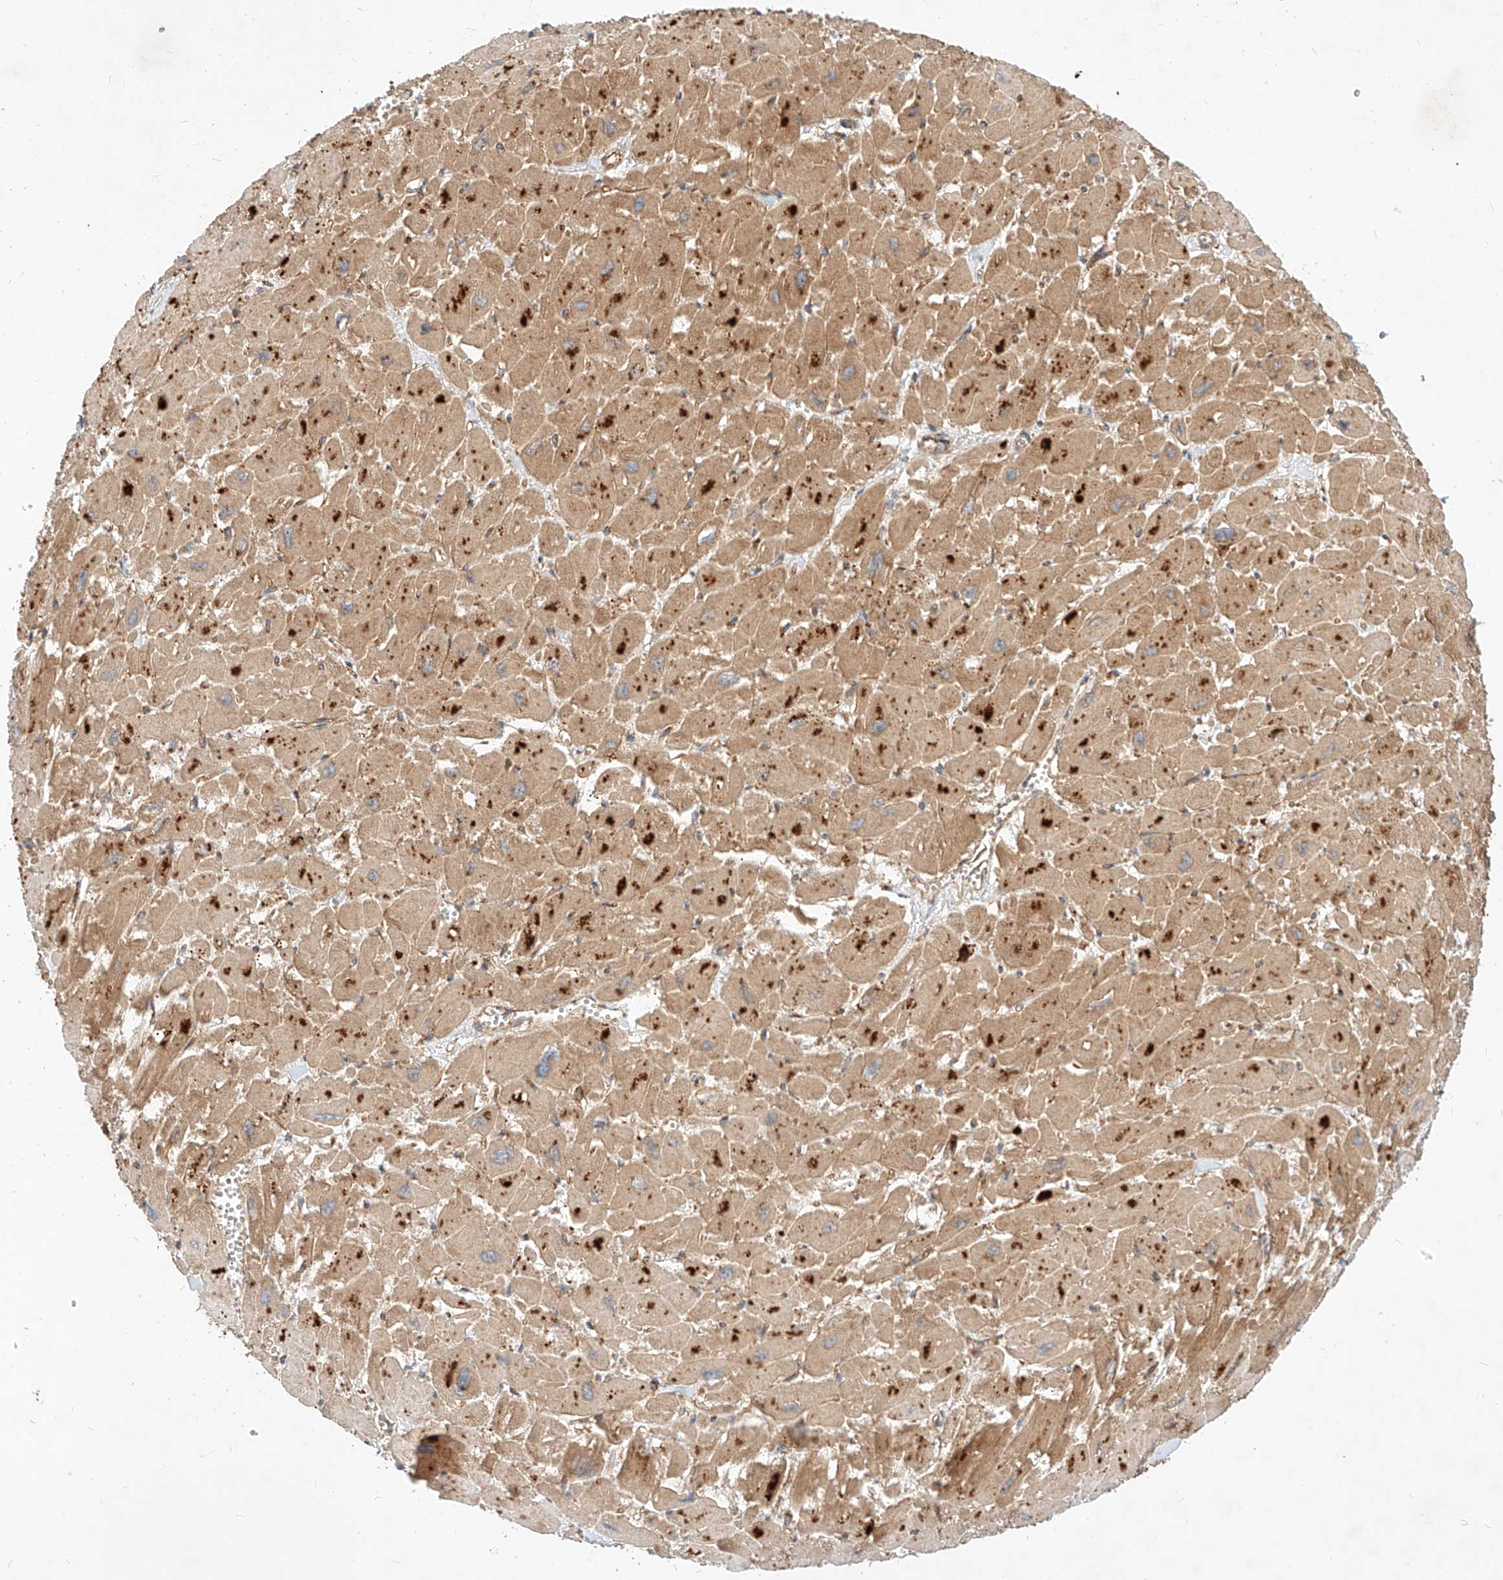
{"staining": {"intensity": "strong", "quantity": ">75%", "location": "cytoplasmic/membranous"}, "tissue": "heart muscle", "cell_type": "Cardiomyocytes", "image_type": "normal", "snomed": [{"axis": "morphology", "description": "Normal tissue, NOS"}, {"axis": "topography", "description": "Heart"}], "caption": "Protein expression analysis of benign human heart muscle reveals strong cytoplasmic/membranous positivity in about >75% of cardiomyocytes. (IHC, brightfield microscopy, high magnification).", "gene": "NFAM1", "patient": {"sex": "male", "age": 54}}